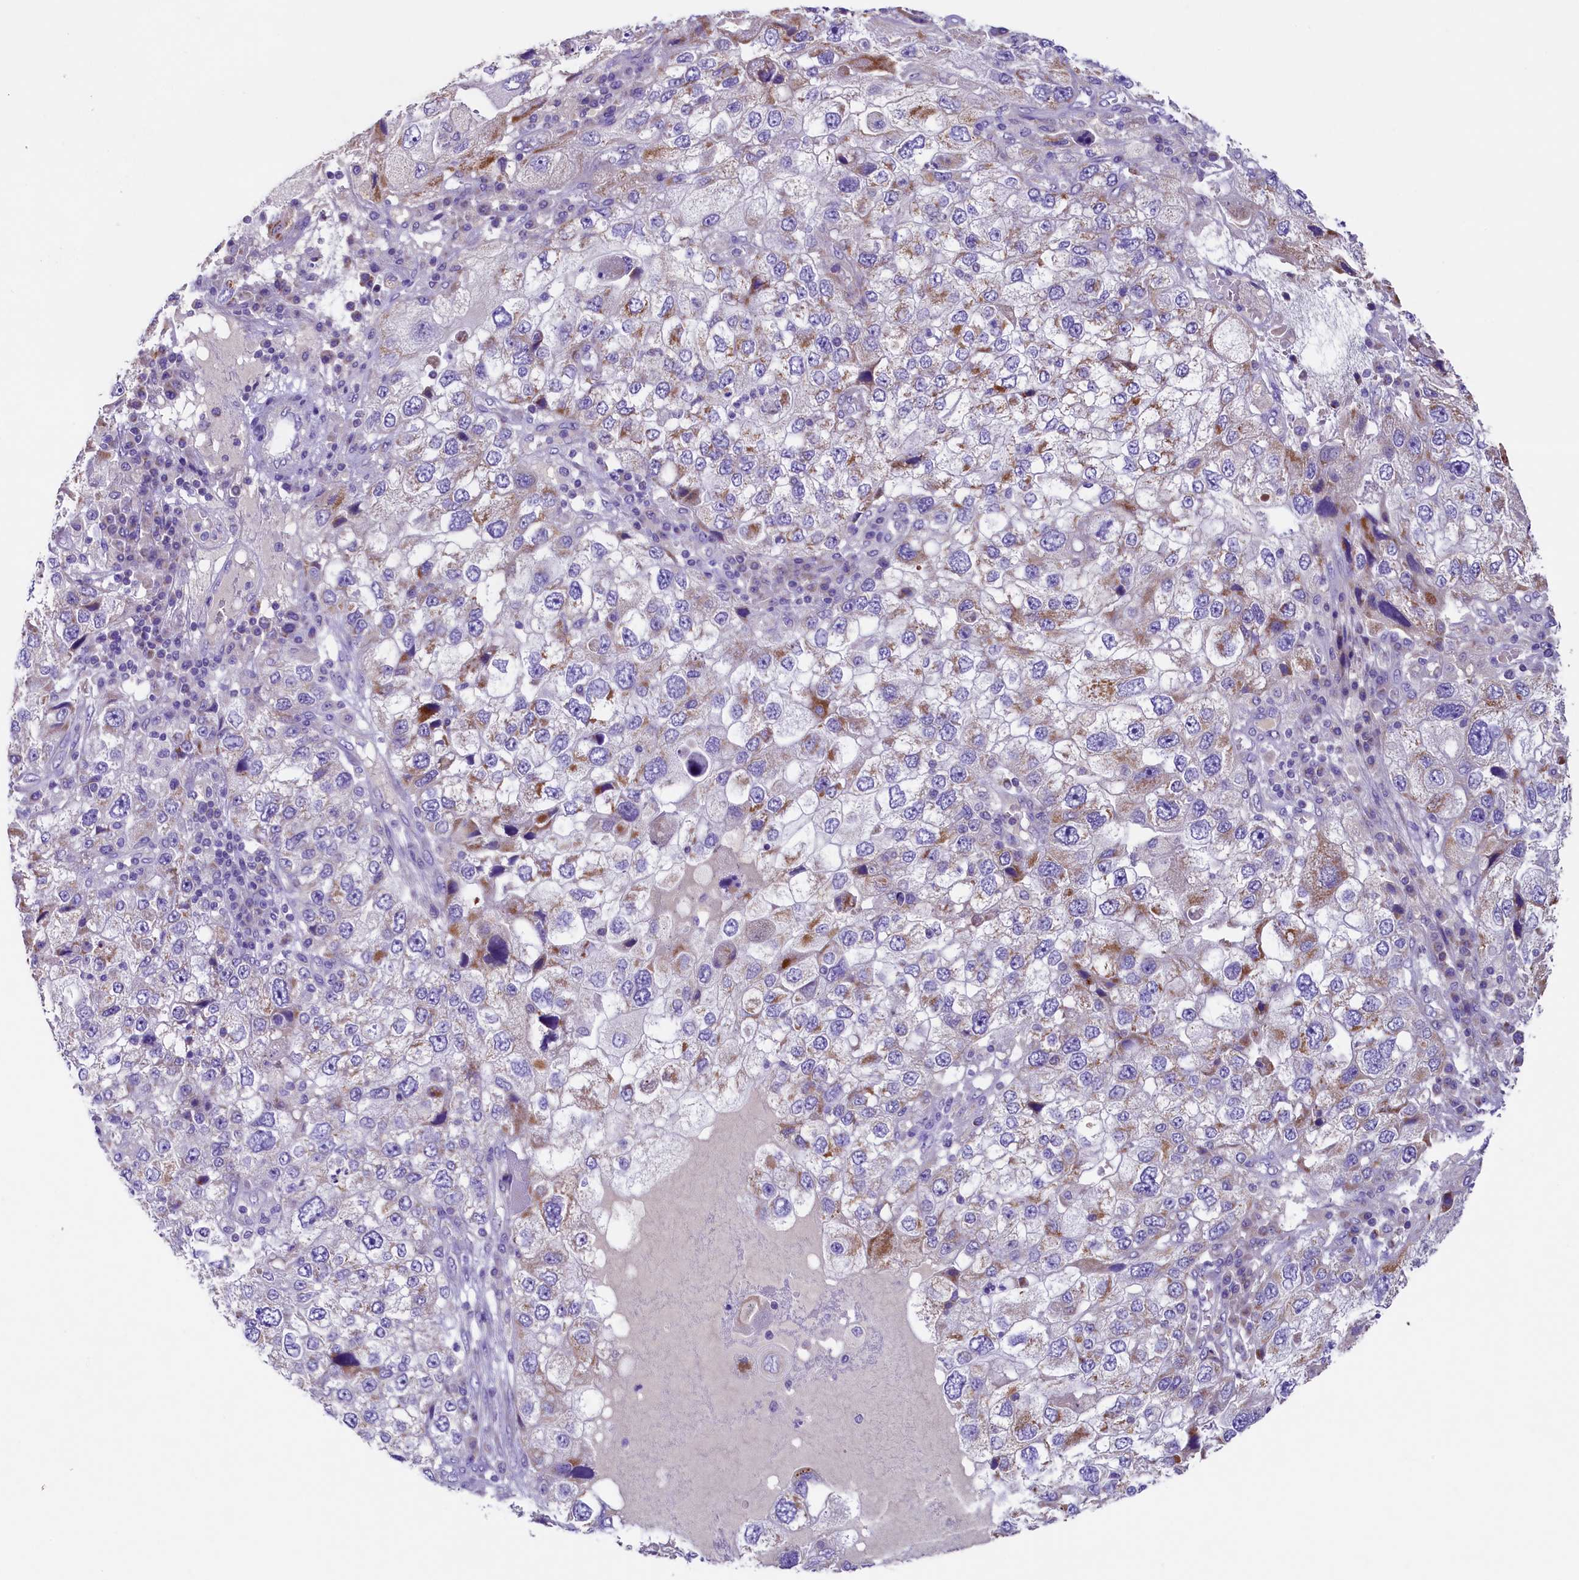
{"staining": {"intensity": "moderate", "quantity": "<25%", "location": "cytoplasmic/membranous"}, "tissue": "endometrial cancer", "cell_type": "Tumor cells", "image_type": "cancer", "snomed": [{"axis": "morphology", "description": "Adenocarcinoma, NOS"}, {"axis": "topography", "description": "Endometrium"}], "caption": "This micrograph demonstrates immunohistochemistry (IHC) staining of human endometrial cancer, with low moderate cytoplasmic/membranous staining in approximately <25% of tumor cells.", "gene": "PMPCB", "patient": {"sex": "female", "age": 49}}